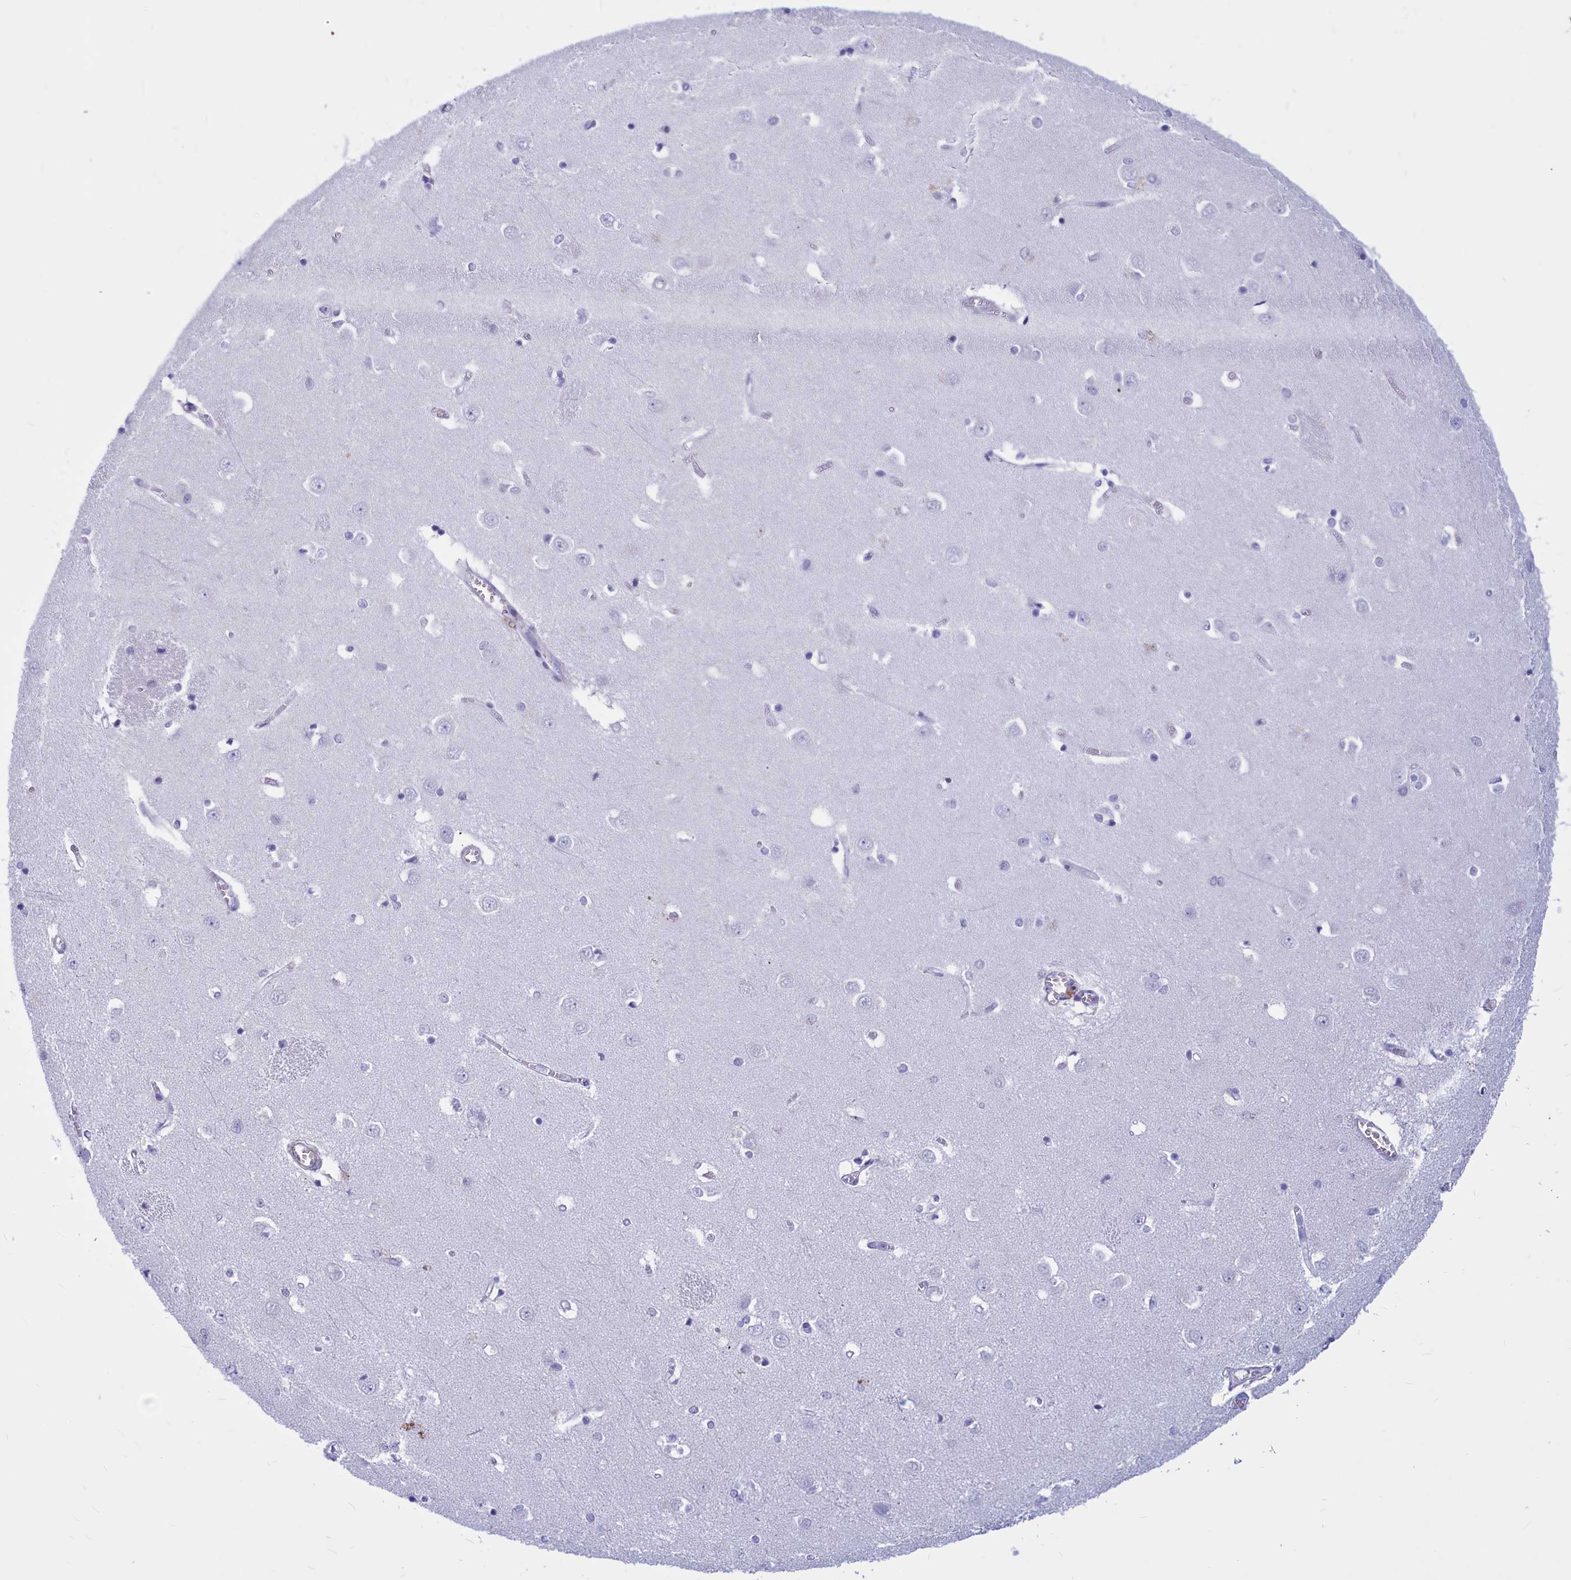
{"staining": {"intensity": "negative", "quantity": "none", "location": "none"}, "tissue": "caudate", "cell_type": "Glial cells", "image_type": "normal", "snomed": [{"axis": "morphology", "description": "Normal tissue, NOS"}, {"axis": "topography", "description": "Lateral ventricle wall"}], "caption": "Caudate stained for a protein using immunohistochemistry exhibits no staining glial cells.", "gene": "GAPDHS", "patient": {"sex": "male", "age": 37}}